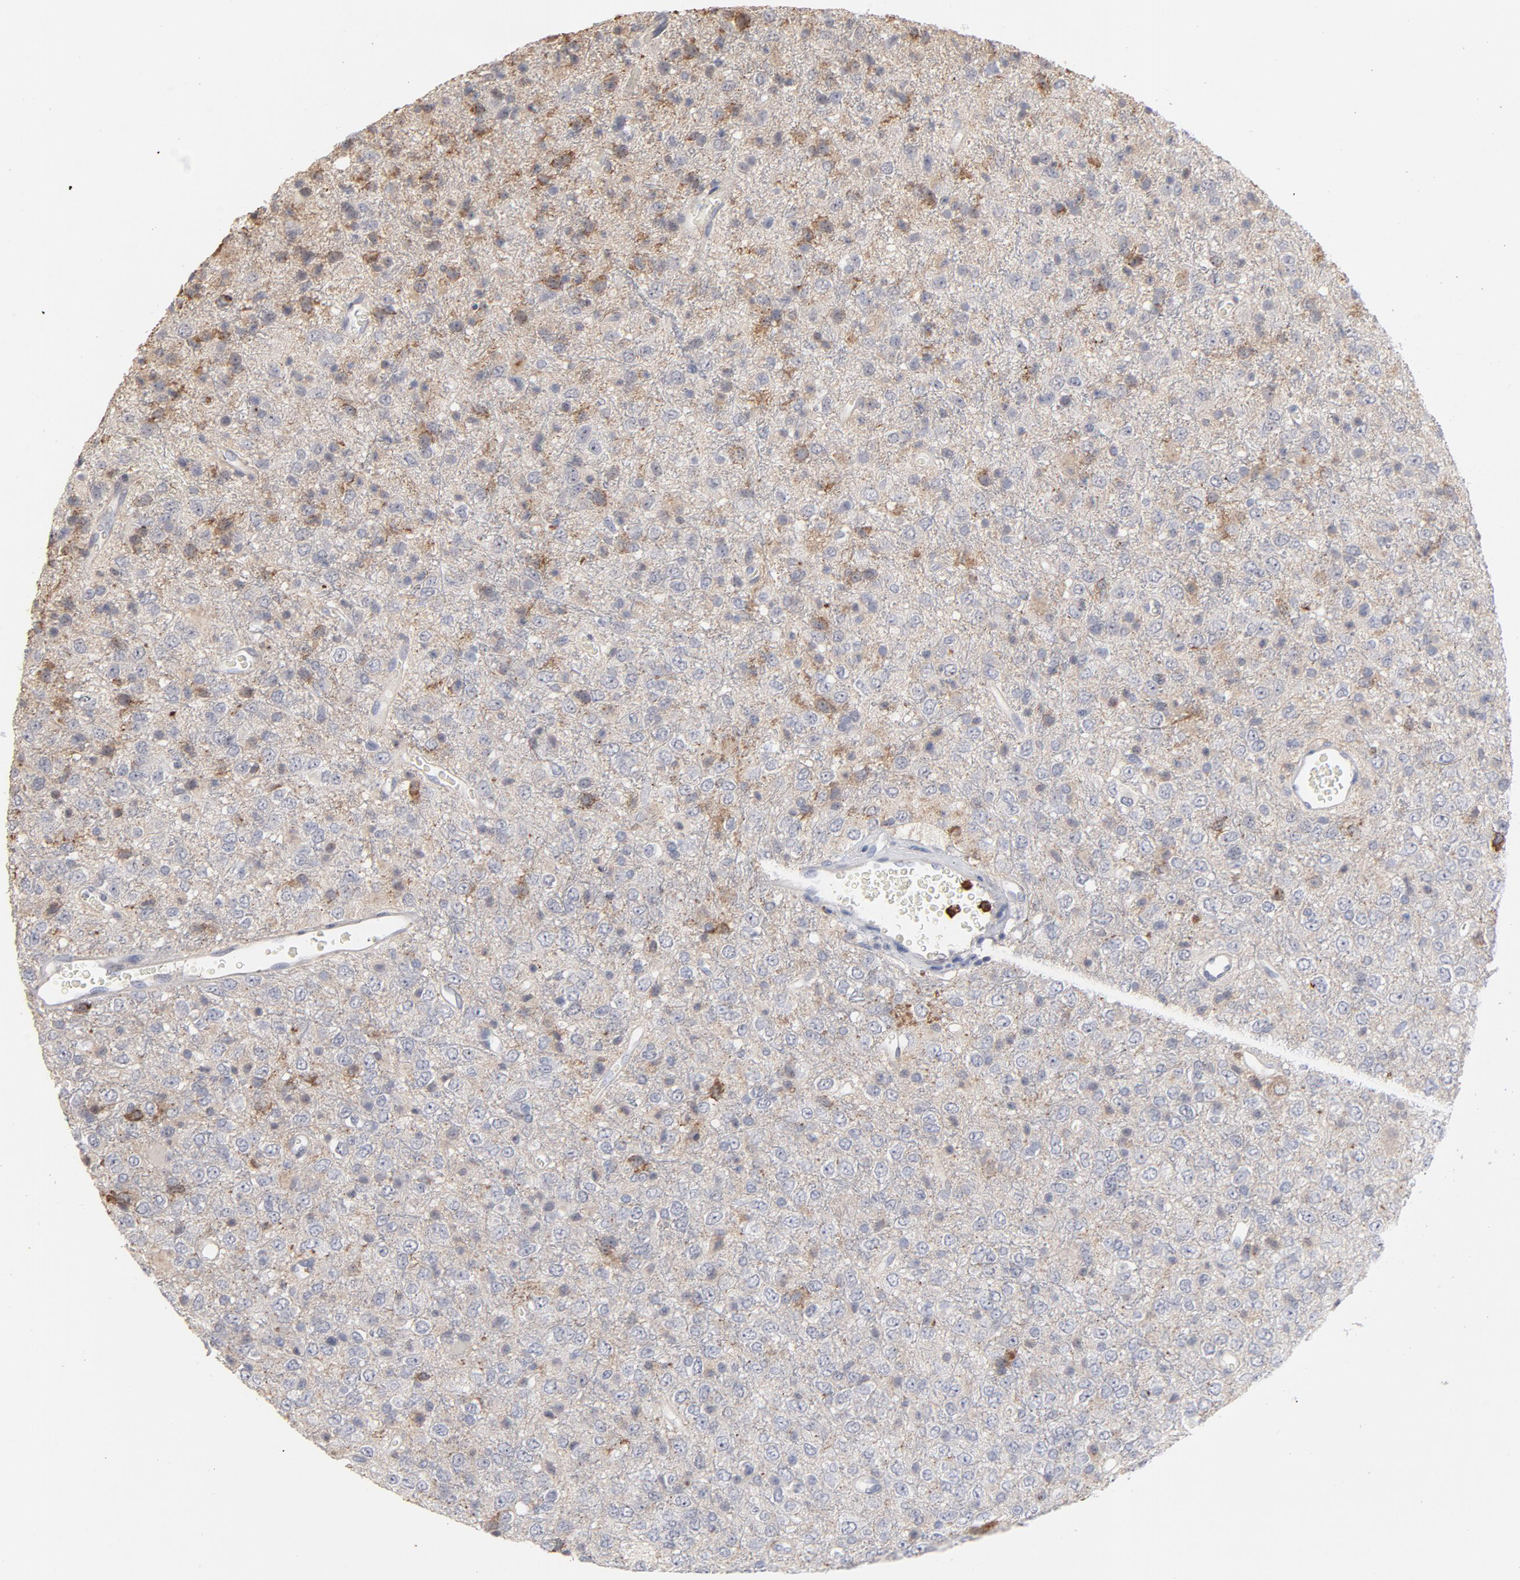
{"staining": {"intensity": "moderate", "quantity": "25%-75%", "location": "cytoplasmic/membranous"}, "tissue": "glioma", "cell_type": "Tumor cells", "image_type": "cancer", "snomed": [{"axis": "morphology", "description": "Glioma, malignant, High grade"}, {"axis": "topography", "description": "pancreas cauda"}], "caption": "IHC (DAB (3,3'-diaminobenzidine)) staining of human glioma displays moderate cytoplasmic/membranous protein expression in approximately 25%-75% of tumor cells.", "gene": "PNMA1", "patient": {"sex": "male", "age": 60}}